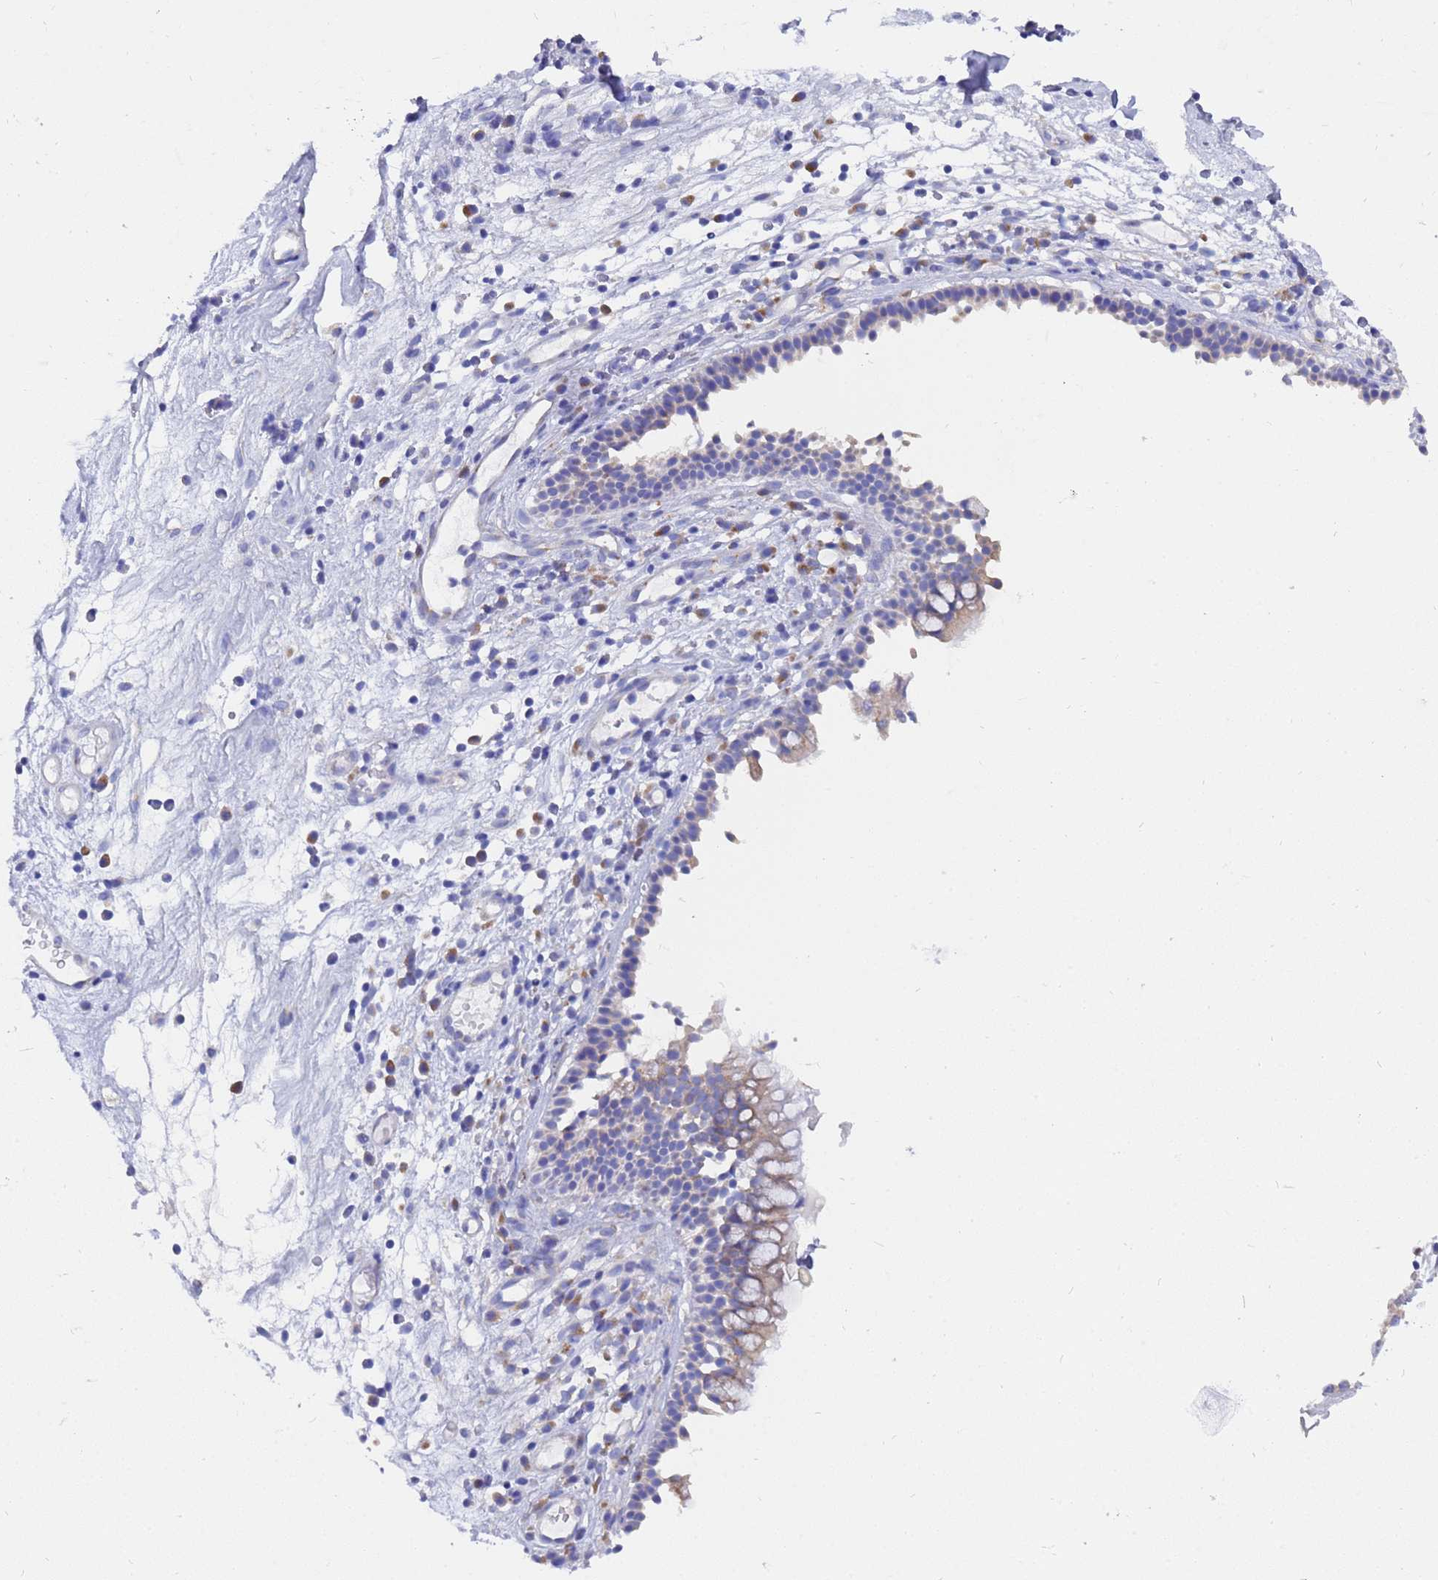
{"staining": {"intensity": "weak", "quantity": "25%-75%", "location": "cytoplasmic/membranous"}, "tissue": "nasopharynx", "cell_type": "Respiratory epithelial cells", "image_type": "normal", "snomed": [{"axis": "morphology", "description": "Normal tissue, NOS"}, {"axis": "morphology", "description": "Inflammation, NOS"}, {"axis": "morphology", "description": "Malignant melanoma, Metastatic site"}, {"axis": "topography", "description": "Nasopharynx"}], "caption": "Immunohistochemical staining of benign human nasopharynx reveals weak cytoplasmic/membranous protein positivity in about 25%-75% of respiratory epithelial cells. The staining was performed using DAB (3,3'-diaminobenzidine) to visualize the protein expression in brown, while the nuclei were stained in blue with hematoxylin (Magnification: 20x).", "gene": "TM4SF4", "patient": {"sex": "male", "age": 70}}